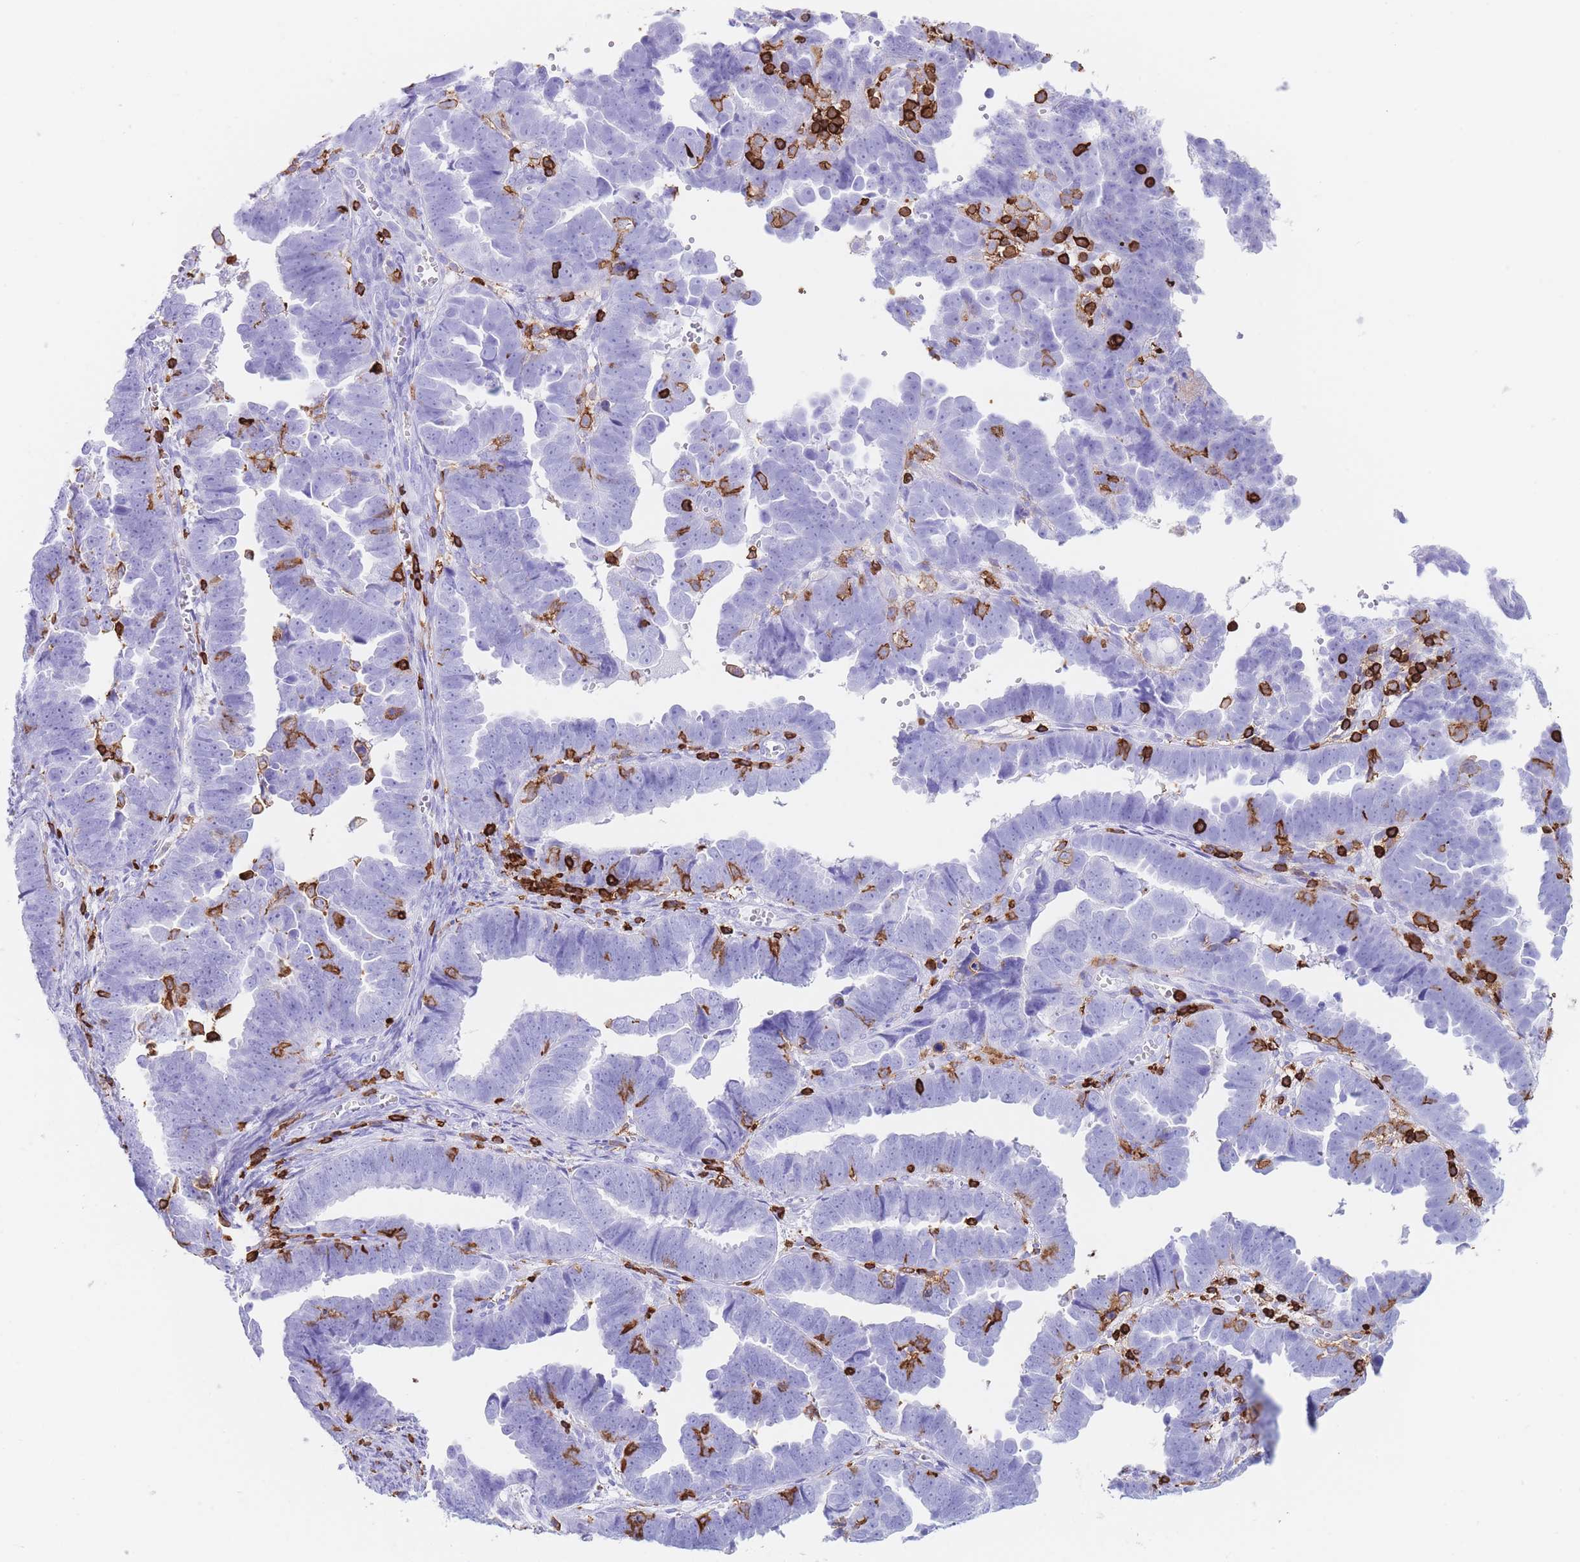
{"staining": {"intensity": "negative", "quantity": "none", "location": "none"}, "tissue": "endometrial cancer", "cell_type": "Tumor cells", "image_type": "cancer", "snomed": [{"axis": "morphology", "description": "Adenocarcinoma, NOS"}, {"axis": "topography", "description": "Endometrium"}], "caption": "Photomicrograph shows no protein positivity in tumor cells of endometrial cancer tissue.", "gene": "CORO1A", "patient": {"sex": "female", "age": 75}}